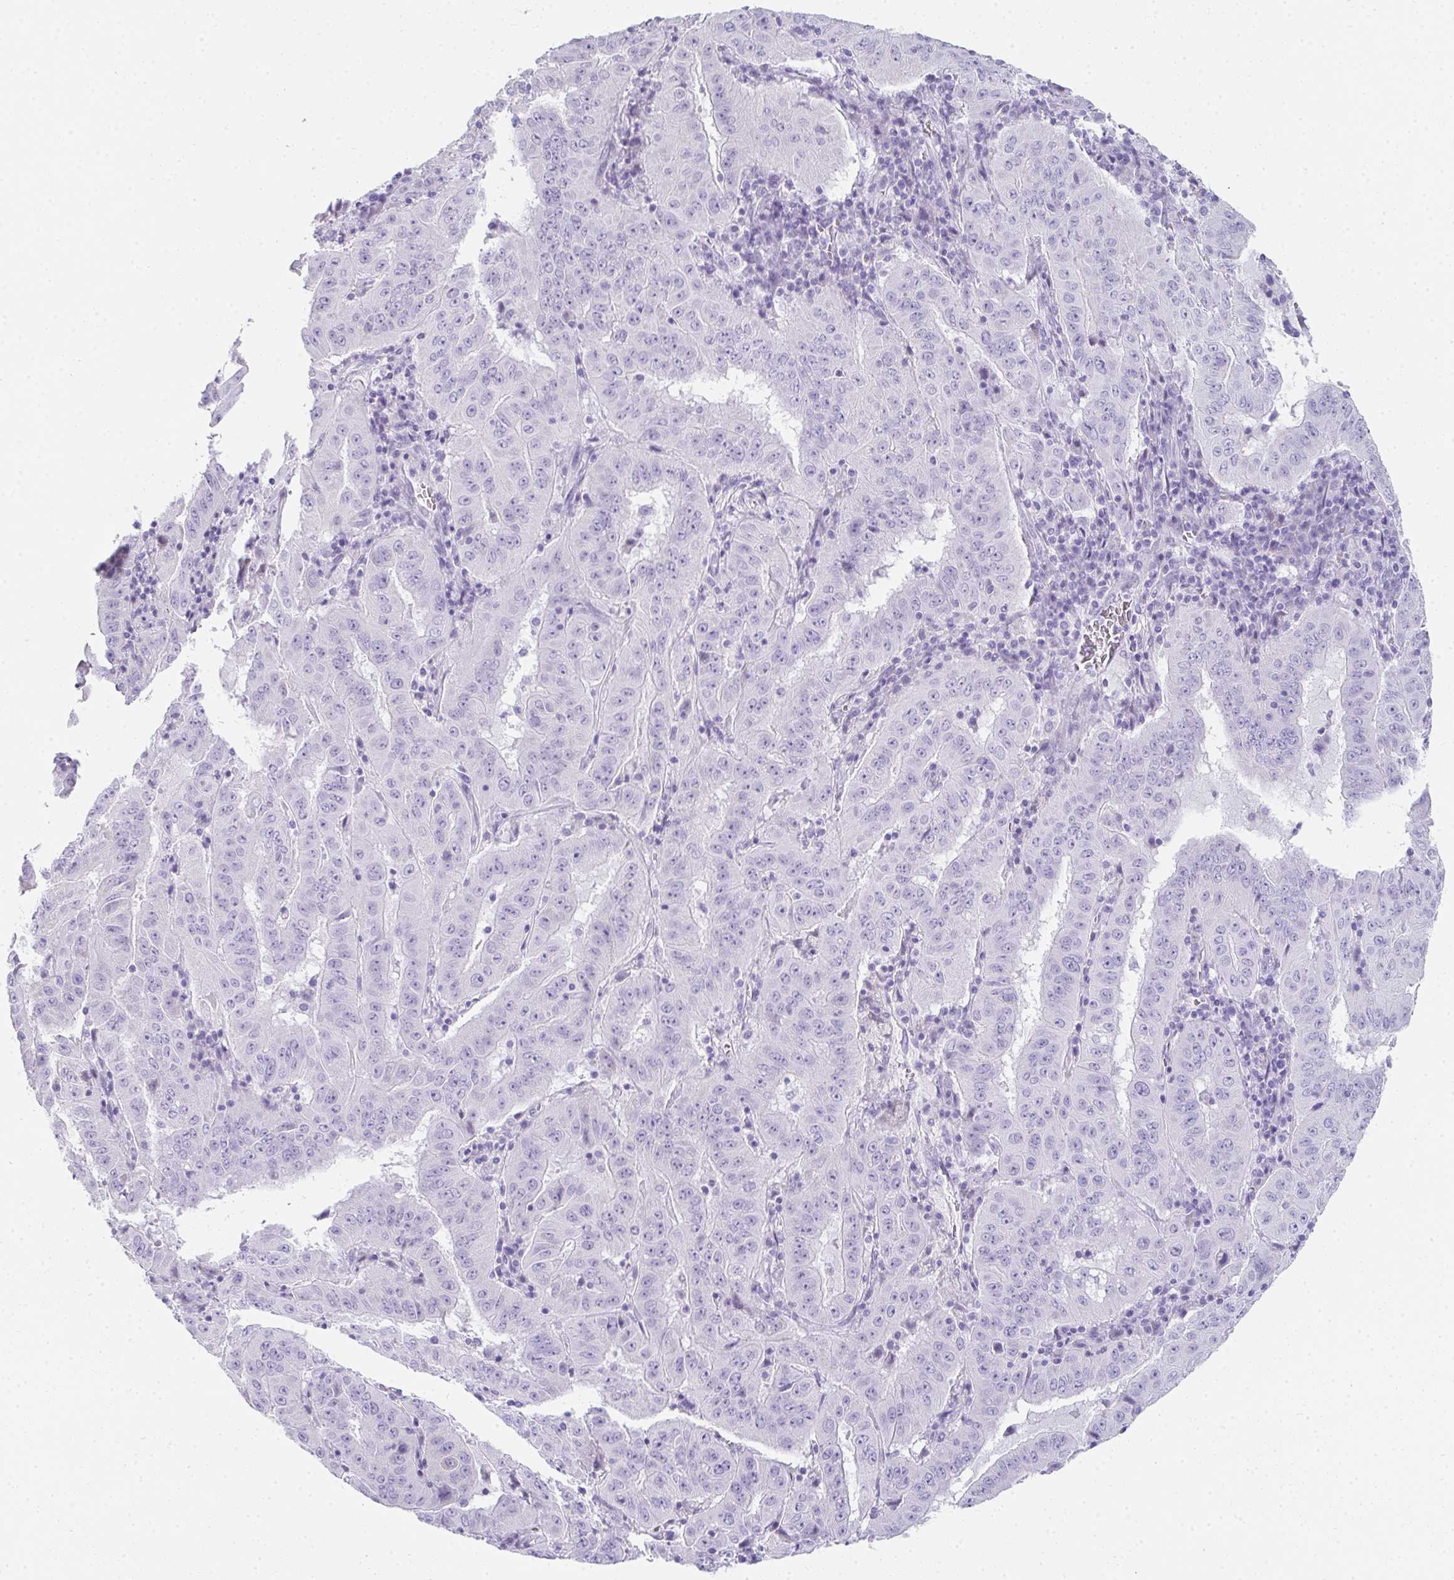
{"staining": {"intensity": "negative", "quantity": "none", "location": "none"}, "tissue": "pancreatic cancer", "cell_type": "Tumor cells", "image_type": "cancer", "snomed": [{"axis": "morphology", "description": "Adenocarcinoma, NOS"}, {"axis": "topography", "description": "Pancreas"}], "caption": "The immunohistochemistry micrograph has no significant staining in tumor cells of pancreatic adenocarcinoma tissue.", "gene": "RLF", "patient": {"sex": "male", "age": 63}}